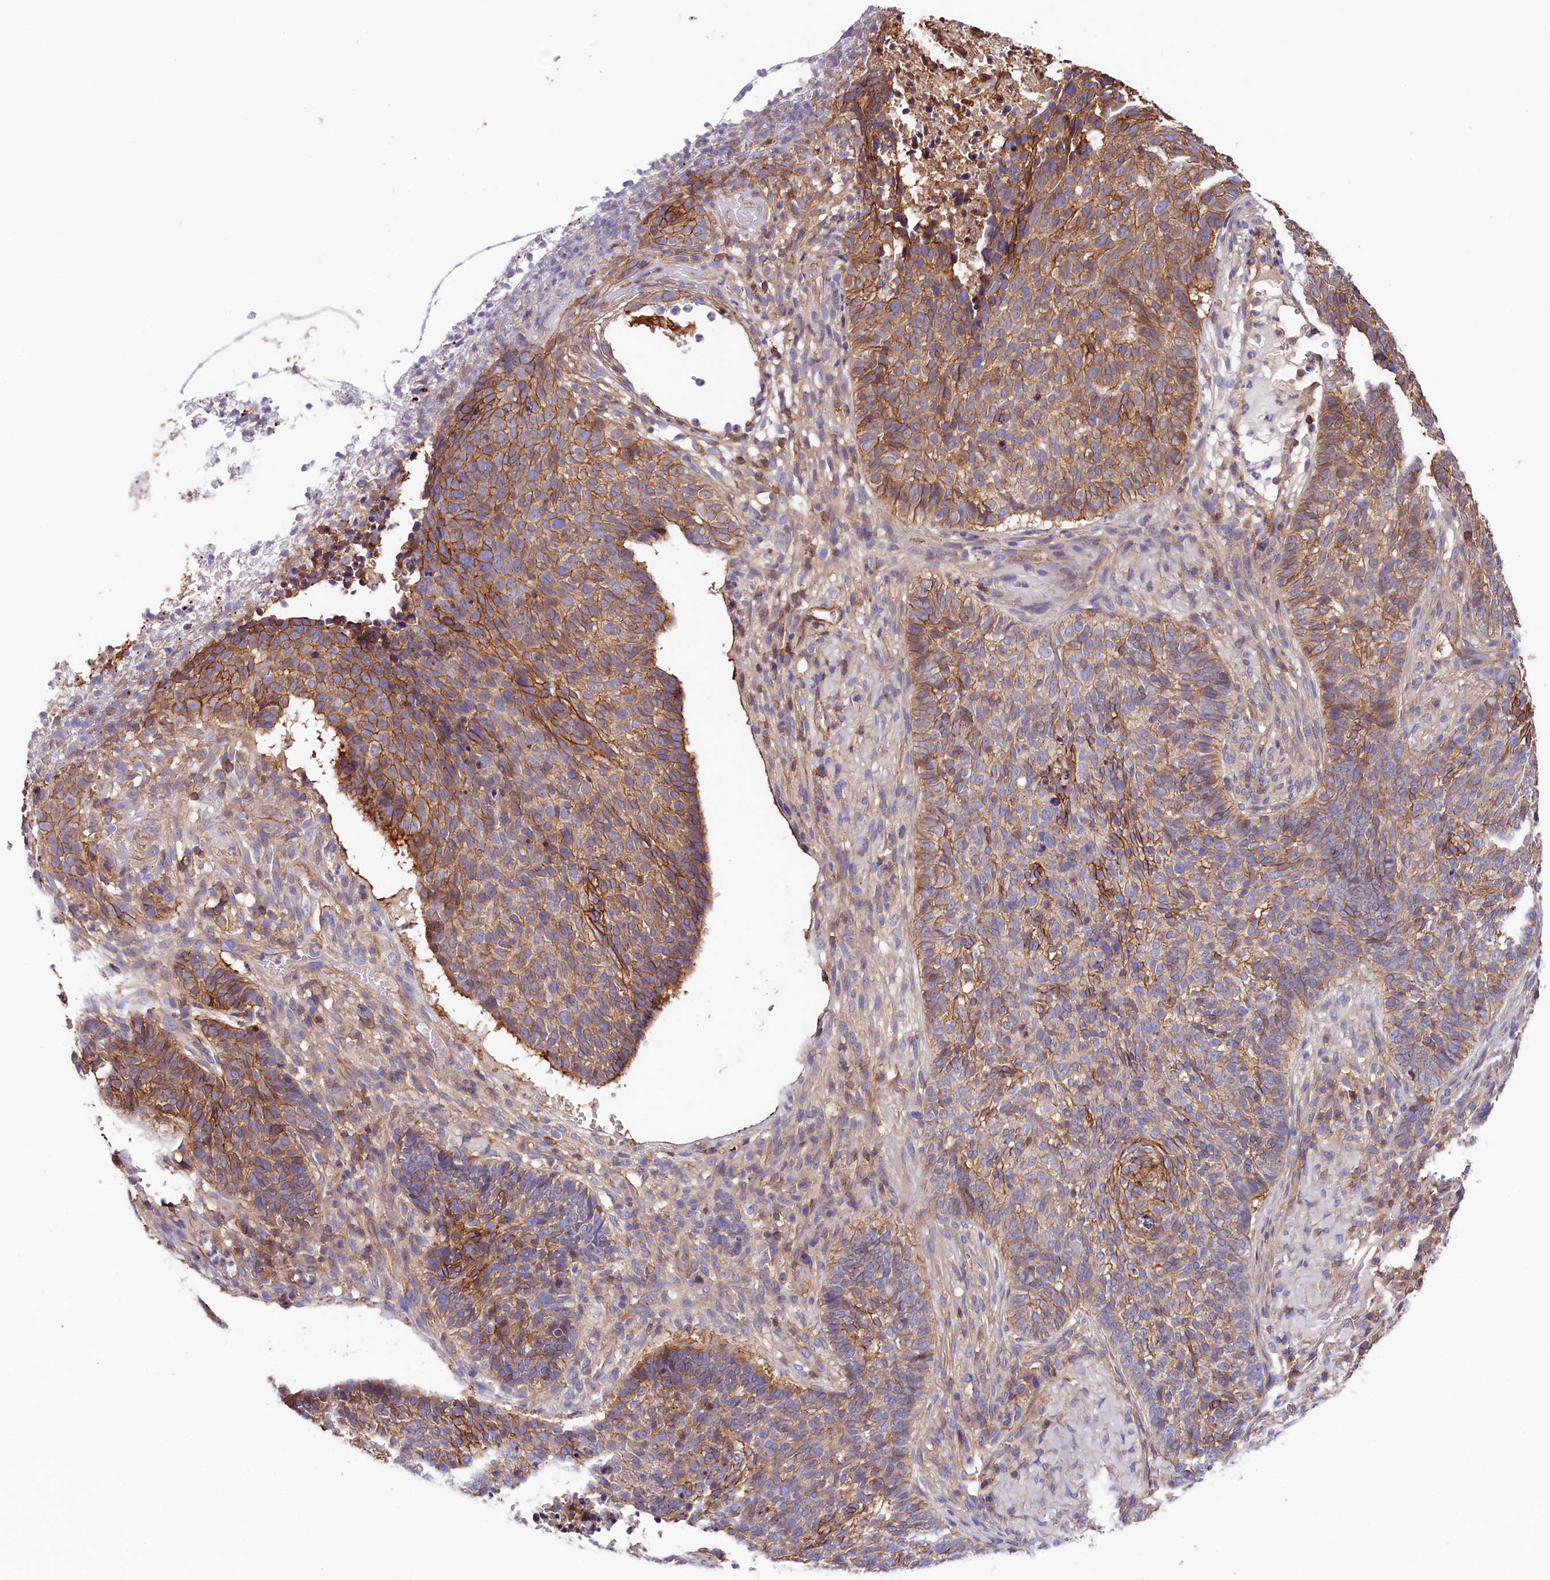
{"staining": {"intensity": "moderate", "quantity": "25%-75%", "location": "cytoplasmic/membranous"}, "tissue": "skin cancer", "cell_type": "Tumor cells", "image_type": "cancer", "snomed": [{"axis": "morphology", "description": "Basal cell carcinoma"}, {"axis": "topography", "description": "Skin"}], "caption": "High-magnification brightfield microscopy of skin cancer (basal cell carcinoma) stained with DAB (brown) and counterstained with hematoxylin (blue). tumor cells exhibit moderate cytoplasmic/membranous expression is identified in approximately25%-75% of cells. (Brightfield microscopy of DAB IHC at high magnification).", "gene": "ATP2B4", "patient": {"sex": "male", "age": 85}}